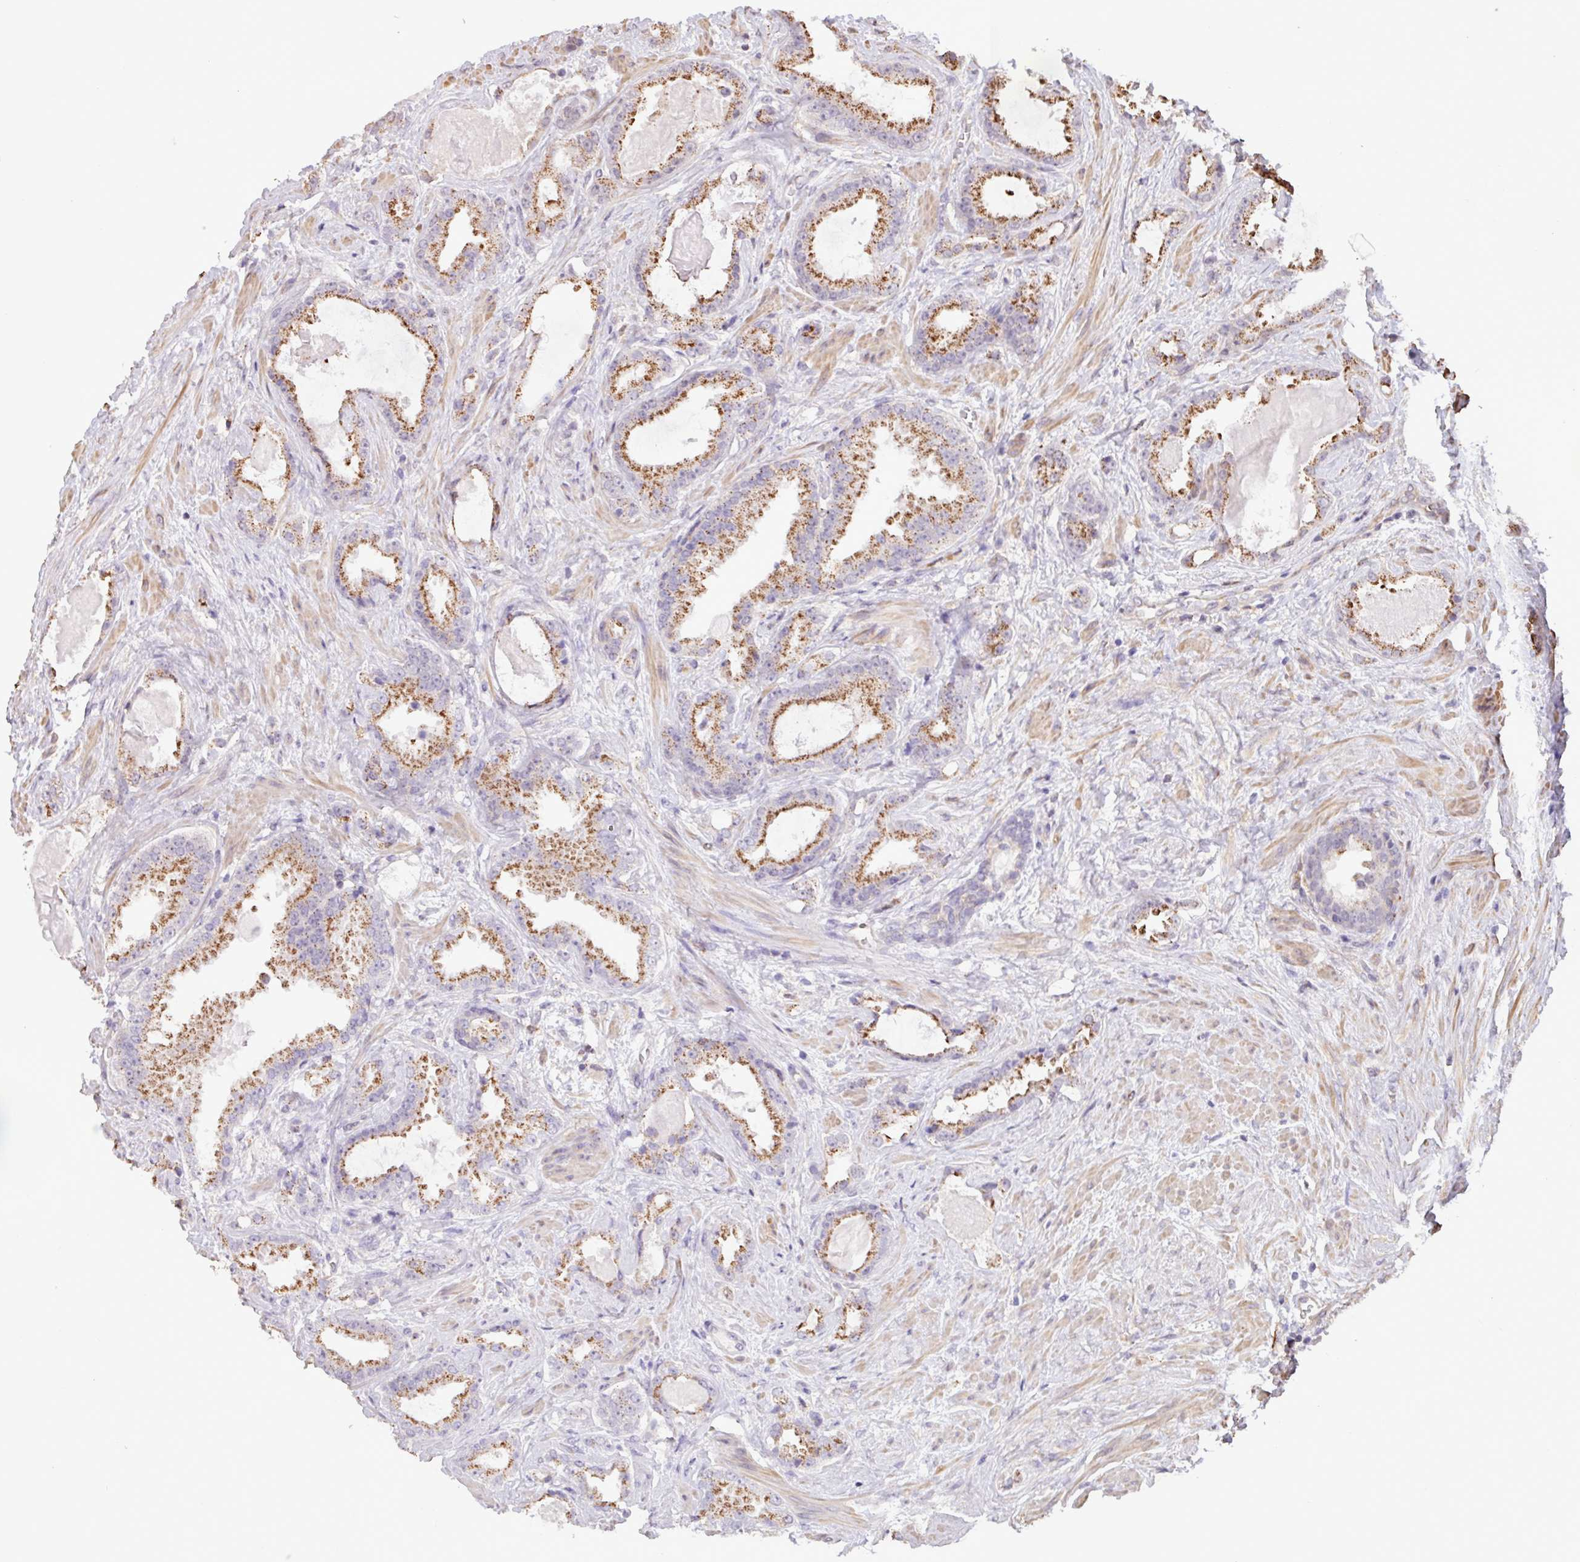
{"staining": {"intensity": "moderate", "quantity": "25%-75%", "location": "cytoplasmic/membranous"}, "tissue": "prostate cancer", "cell_type": "Tumor cells", "image_type": "cancer", "snomed": [{"axis": "morphology", "description": "Adenocarcinoma, Low grade"}, {"axis": "topography", "description": "Prostate"}], "caption": "A high-resolution histopathology image shows immunohistochemistry (IHC) staining of low-grade adenocarcinoma (prostate), which exhibits moderate cytoplasmic/membranous positivity in about 25%-75% of tumor cells. Using DAB (brown) and hematoxylin (blue) stains, captured at high magnification using brightfield microscopy.", "gene": "CHST11", "patient": {"sex": "male", "age": 62}}